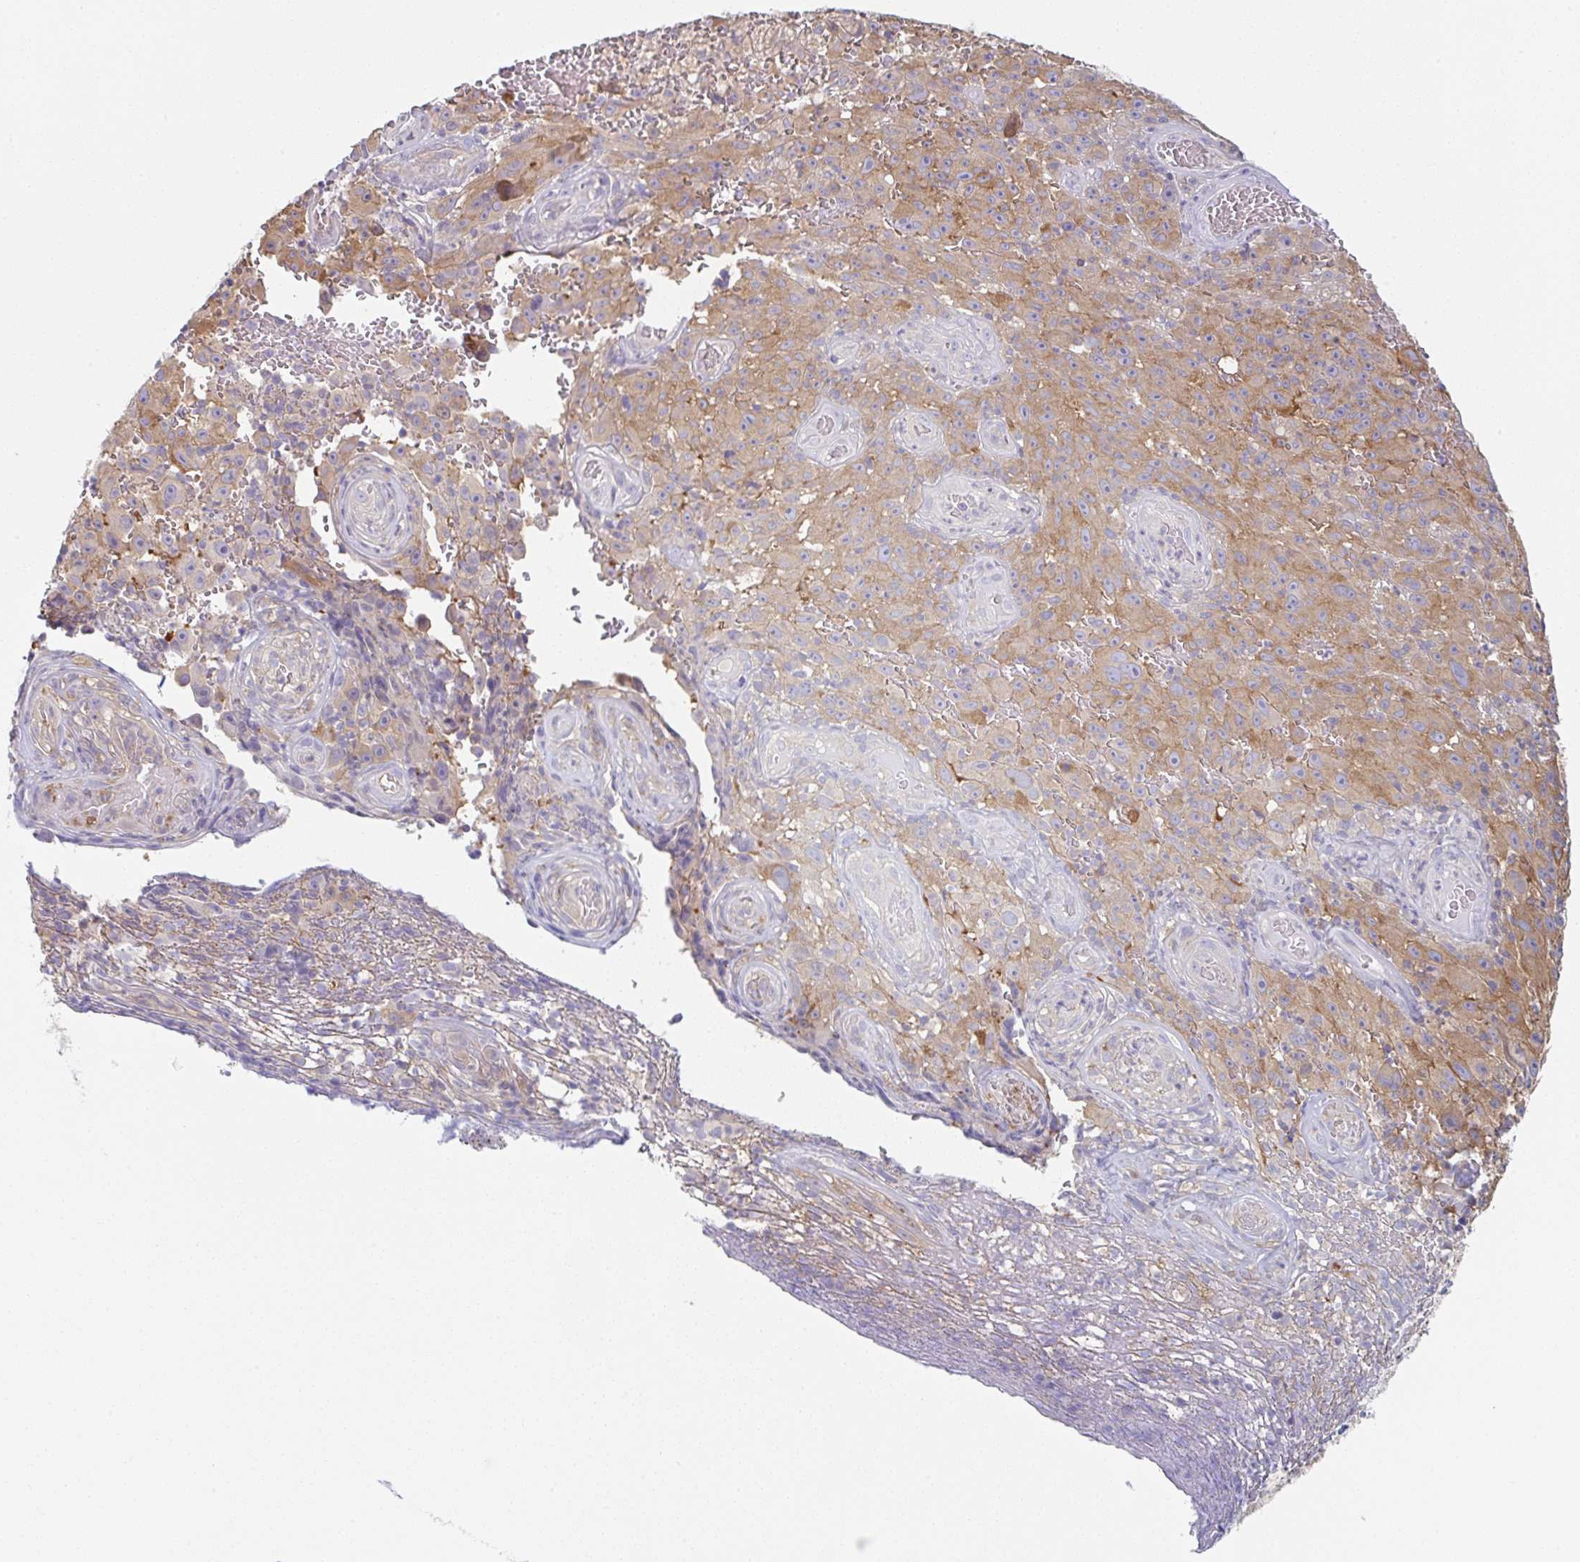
{"staining": {"intensity": "weak", "quantity": ">75%", "location": "cytoplasmic/membranous"}, "tissue": "melanoma", "cell_type": "Tumor cells", "image_type": "cancer", "snomed": [{"axis": "morphology", "description": "Malignant melanoma, NOS"}, {"axis": "topography", "description": "Skin"}], "caption": "Brown immunohistochemical staining in malignant melanoma exhibits weak cytoplasmic/membranous staining in about >75% of tumor cells.", "gene": "AMPD2", "patient": {"sex": "female", "age": 82}}